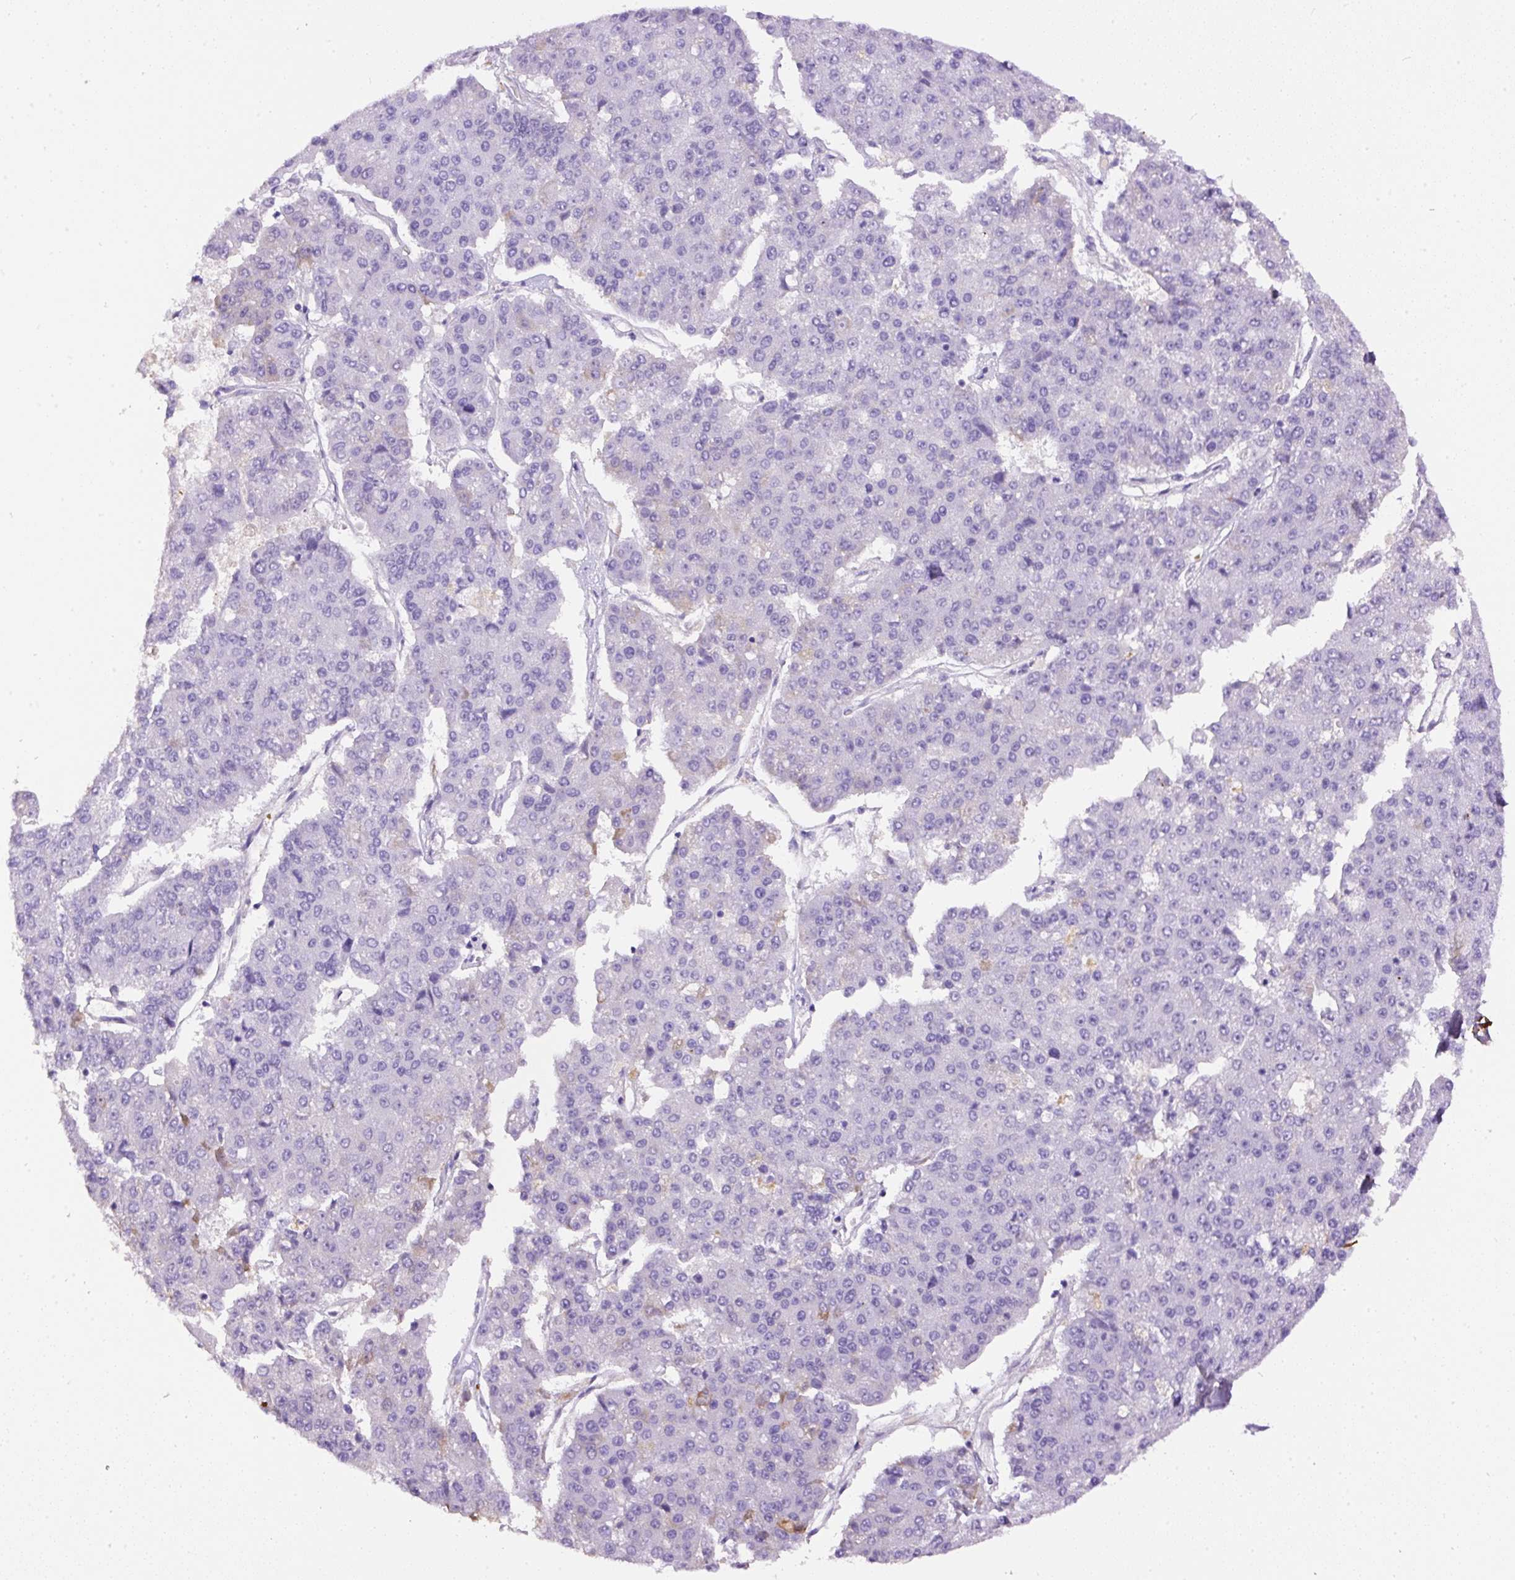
{"staining": {"intensity": "negative", "quantity": "none", "location": "none"}, "tissue": "pancreatic cancer", "cell_type": "Tumor cells", "image_type": "cancer", "snomed": [{"axis": "morphology", "description": "Adenocarcinoma, NOS"}, {"axis": "topography", "description": "Pancreas"}], "caption": "An immunohistochemistry (IHC) photomicrograph of adenocarcinoma (pancreatic) is shown. There is no staining in tumor cells of adenocarcinoma (pancreatic). (DAB (3,3'-diaminobenzidine) IHC, high magnification).", "gene": "APCS", "patient": {"sex": "male", "age": 50}}